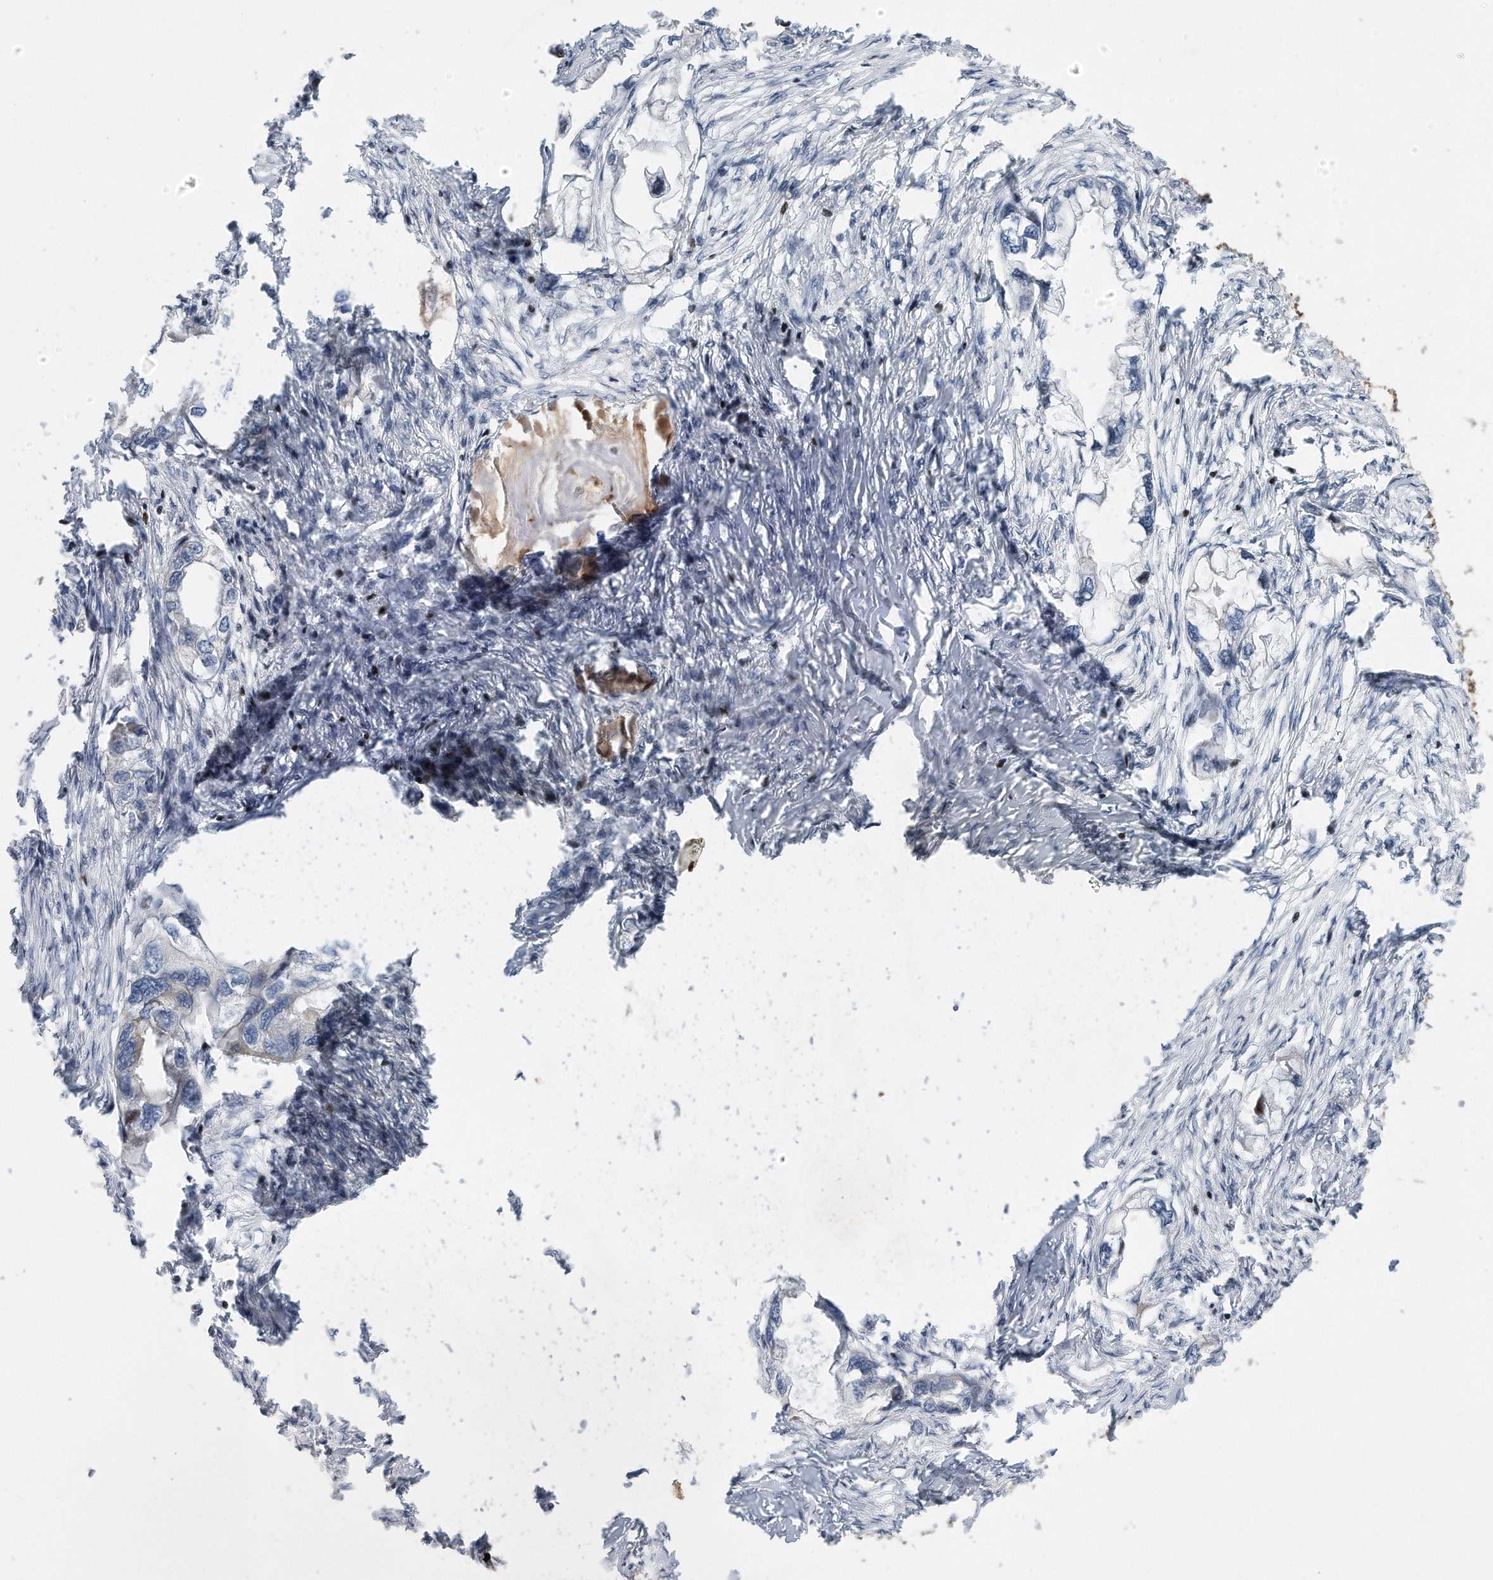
{"staining": {"intensity": "negative", "quantity": "none", "location": "none"}, "tissue": "endometrial cancer", "cell_type": "Tumor cells", "image_type": "cancer", "snomed": [{"axis": "morphology", "description": "Adenocarcinoma, NOS"}, {"axis": "morphology", "description": "Adenocarcinoma, metastatic, NOS"}, {"axis": "topography", "description": "Adipose tissue"}, {"axis": "topography", "description": "Endometrium"}], "caption": "Micrograph shows no significant protein staining in tumor cells of endometrial cancer (metastatic adenocarcinoma).", "gene": "CDH12", "patient": {"sex": "female", "age": 67}}